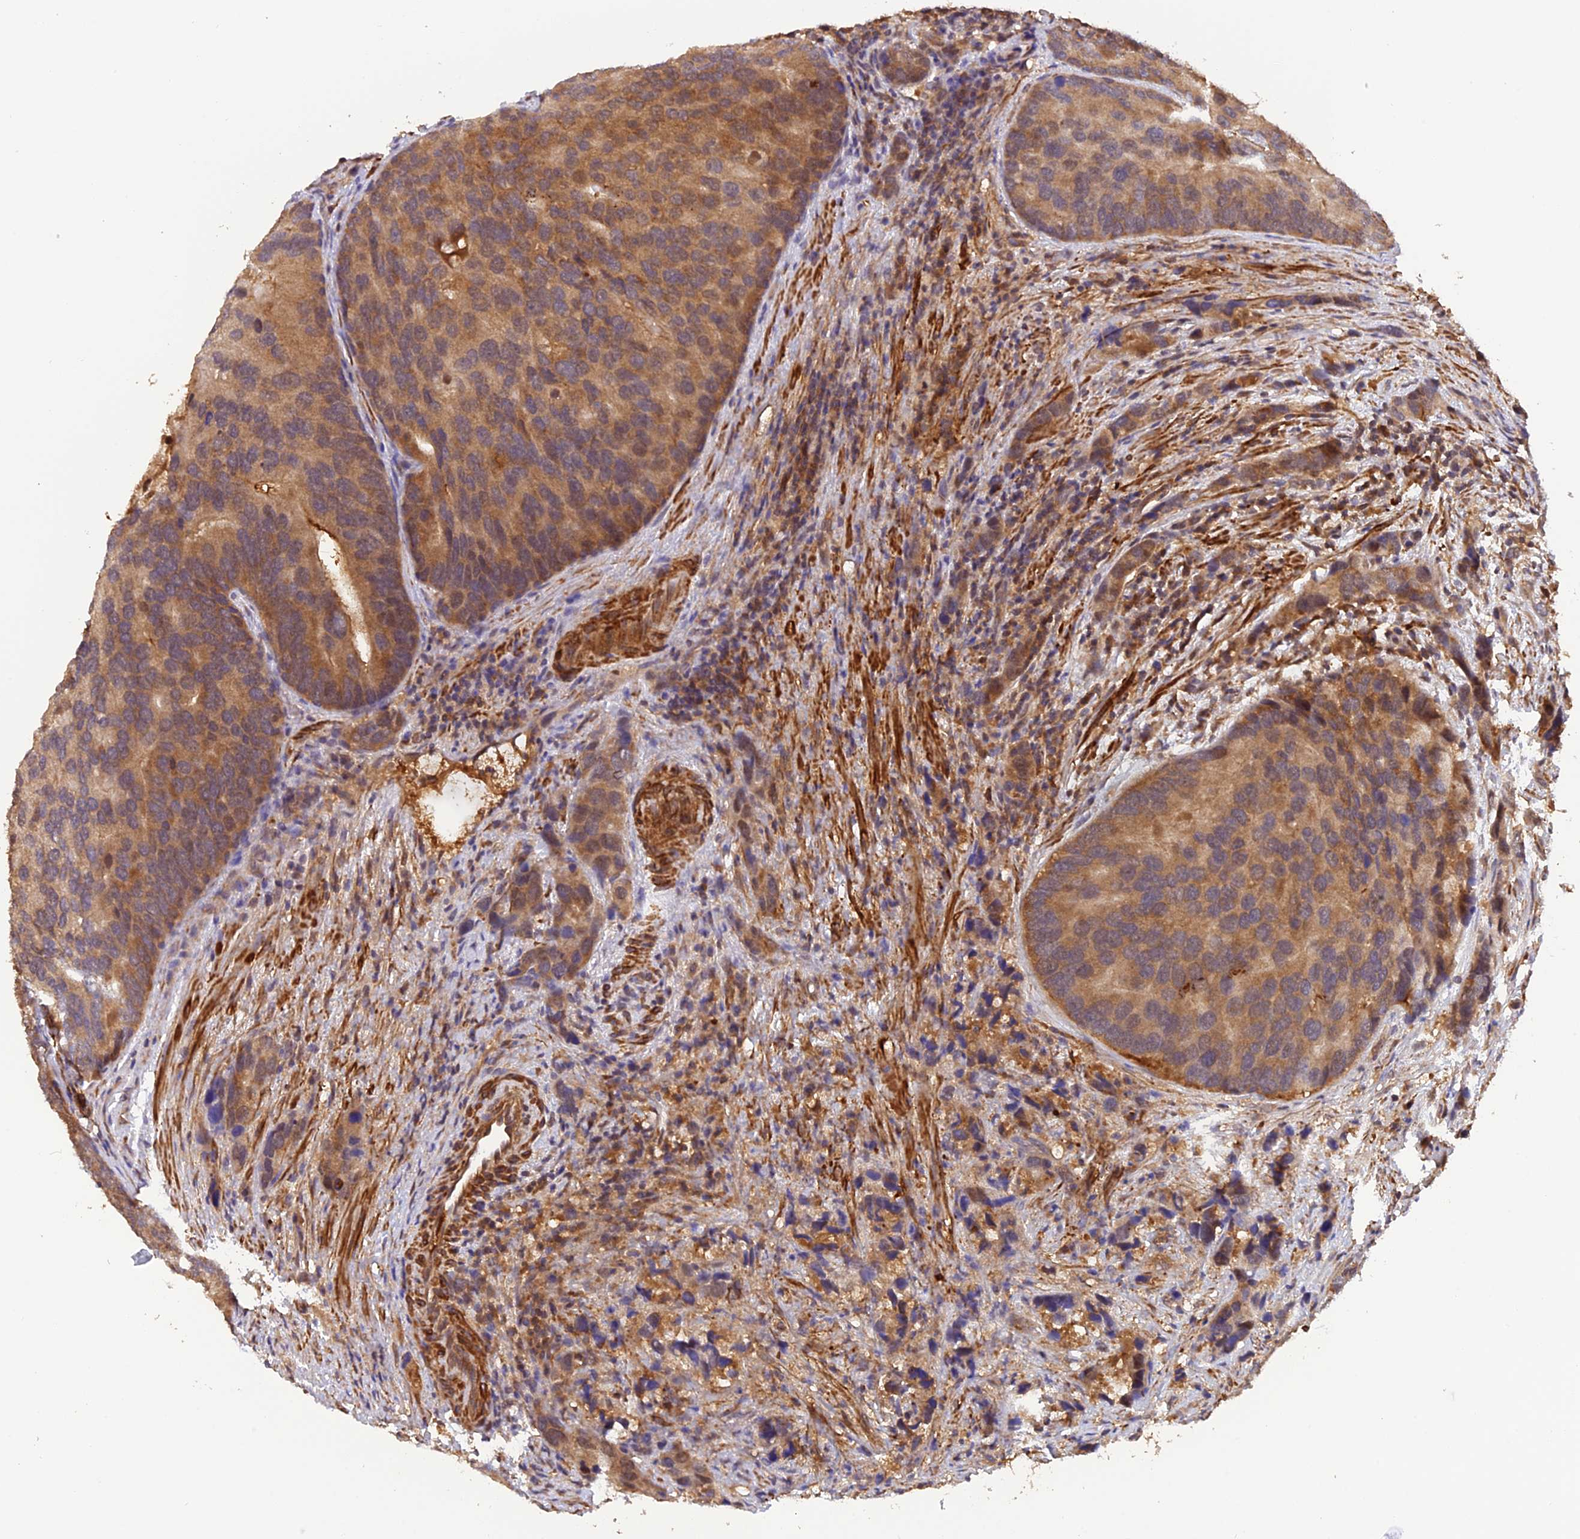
{"staining": {"intensity": "moderate", "quantity": ">75%", "location": "cytoplasmic/membranous"}, "tissue": "prostate cancer", "cell_type": "Tumor cells", "image_type": "cancer", "snomed": [{"axis": "morphology", "description": "Adenocarcinoma, High grade"}, {"axis": "topography", "description": "Prostate"}], "caption": "A high-resolution photomicrograph shows immunohistochemistry staining of prostate high-grade adenocarcinoma, which shows moderate cytoplasmic/membranous staining in approximately >75% of tumor cells.", "gene": "PSMB3", "patient": {"sex": "male", "age": 62}}